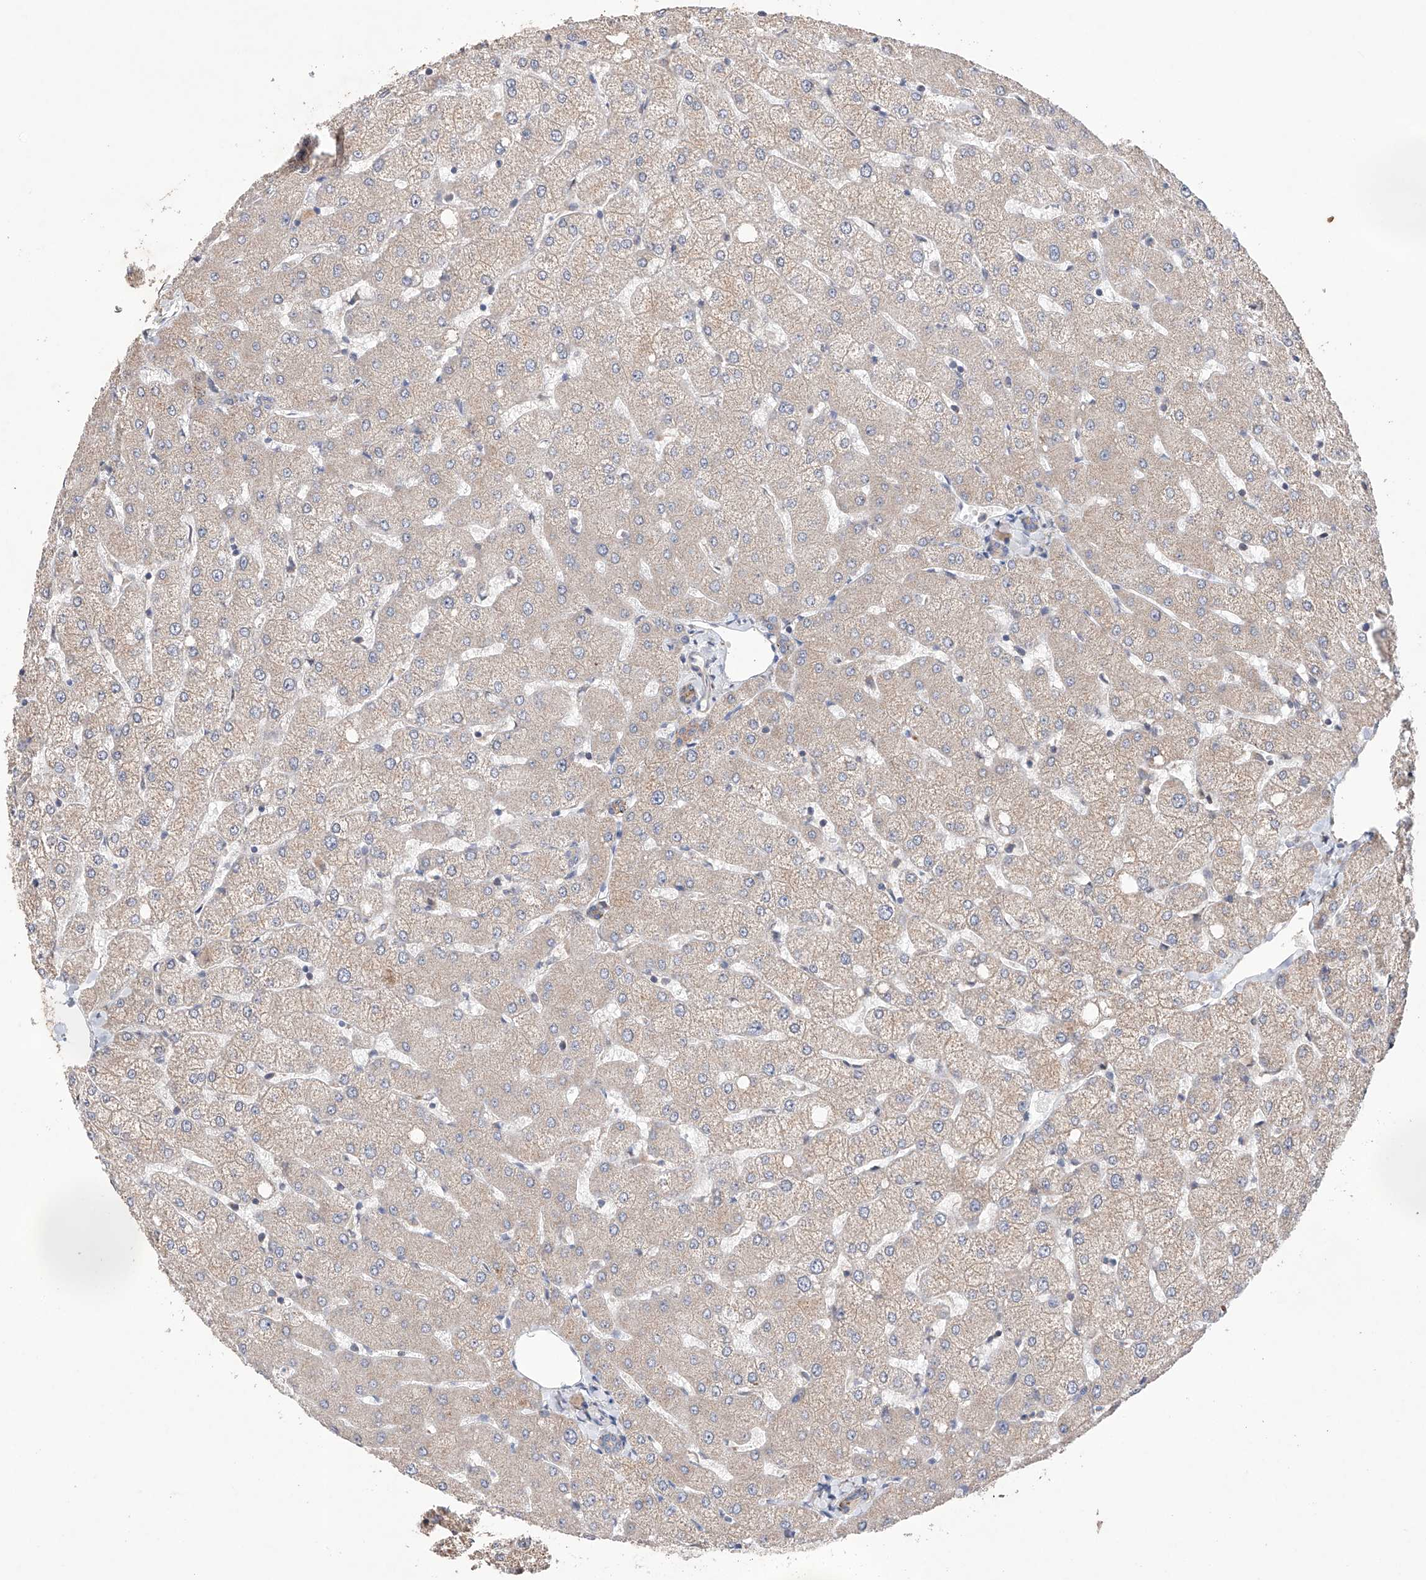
{"staining": {"intensity": "moderate", "quantity": ">75%", "location": "cytoplasmic/membranous"}, "tissue": "liver", "cell_type": "Cholangiocytes", "image_type": "normal", "snomed": [{"axis": "morphology", "description": "Normal tissue, NOS"}, {"axis": "topography", "description": "Liver"}], "caption": "Immunohistochemistry (DAB) staining of normal human liver shows moderate cytoplasmic/membranous protein expression in about >75% of cholangiocytes.", "gene": "AFG1L", "patient": {"sex": "female", "age": 54}}